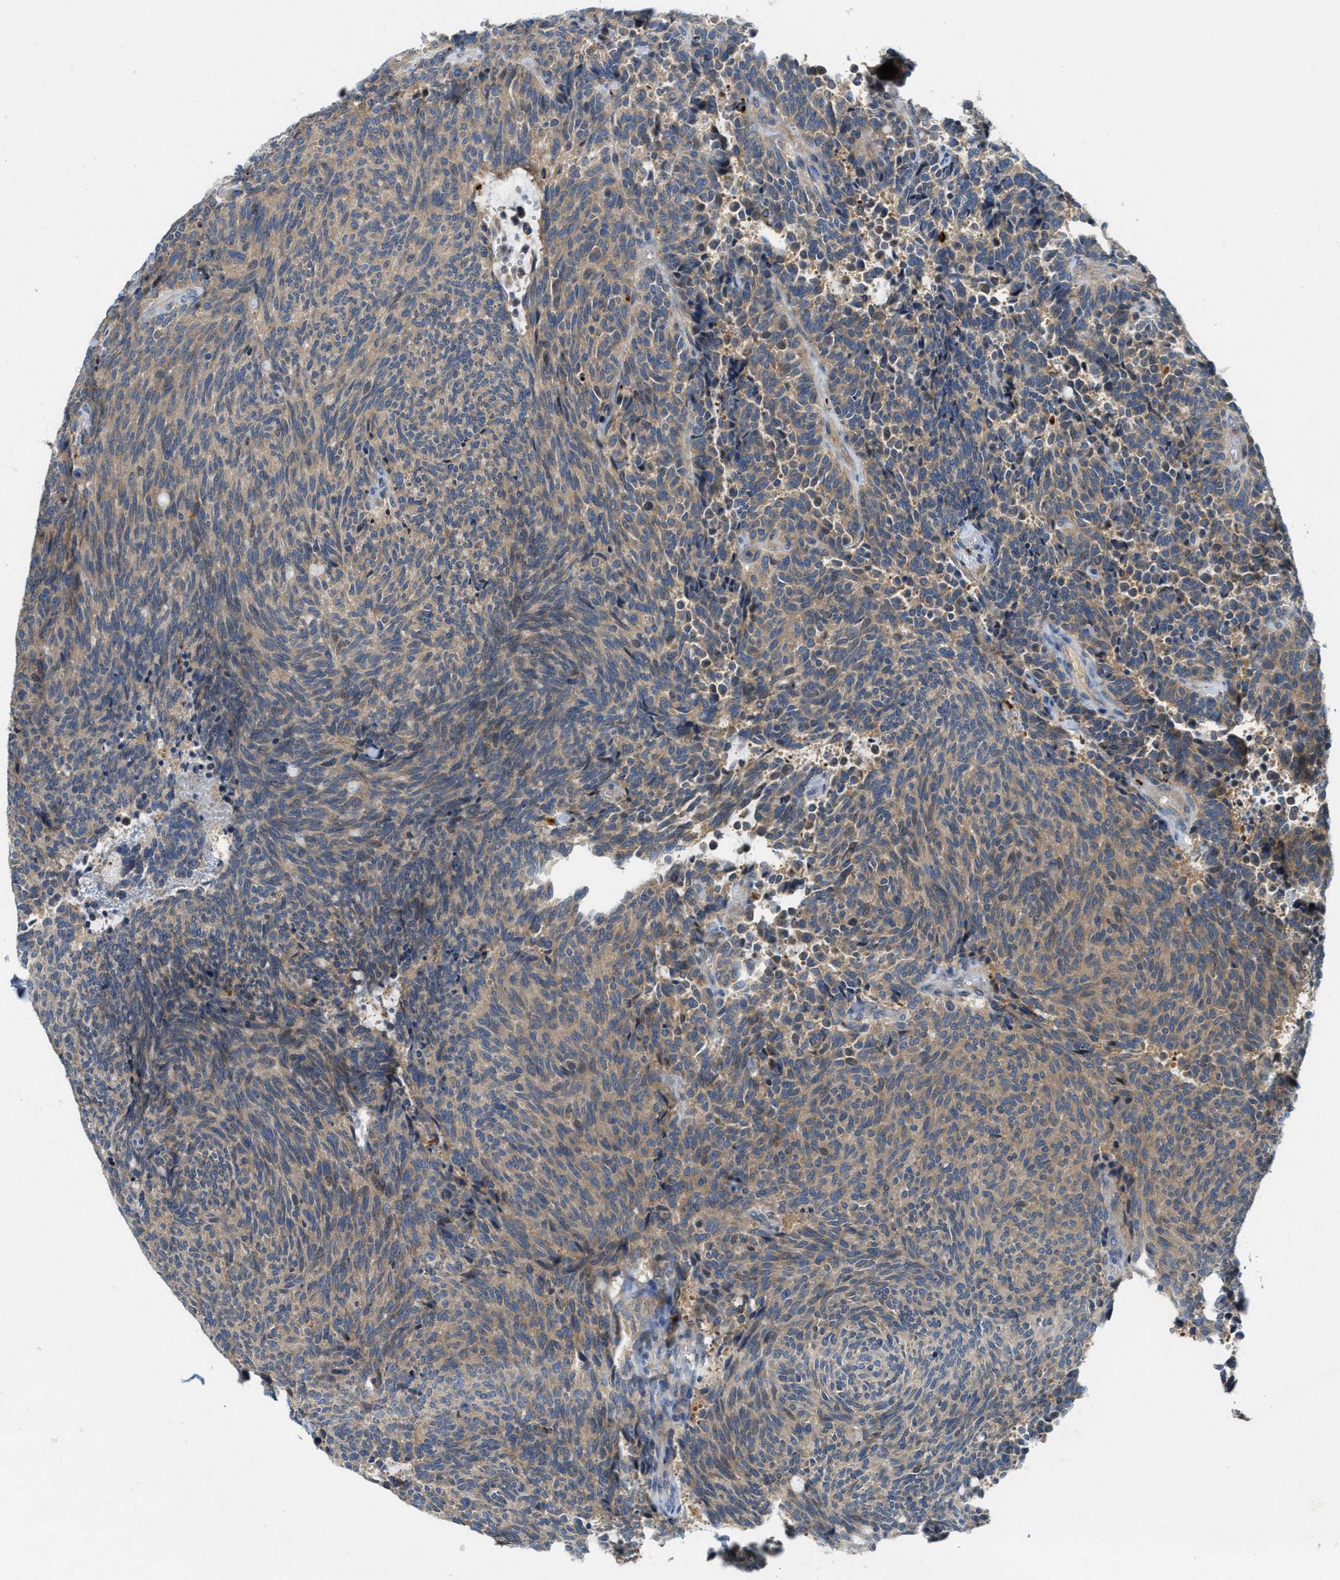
{"staining": {"intensity": "weak", "quantity": "25%-75%", "location": "cytoplasmic/membranous"}, "tissue": "carcinoid", "cell_type": "Tumor cells", "image_type": "cancer", "snomed": [{"axis": "morphology", "description": "Carcinoid, malignant, NOS"}, {"axis": "topography", "description": "Pancreas"}], "caption": "Malignant carcinoid stained with a protein marker shows weak staining in tumor cells.", "gene": "KLHDC10", "patient": {"sex": "female", "age": 54}}